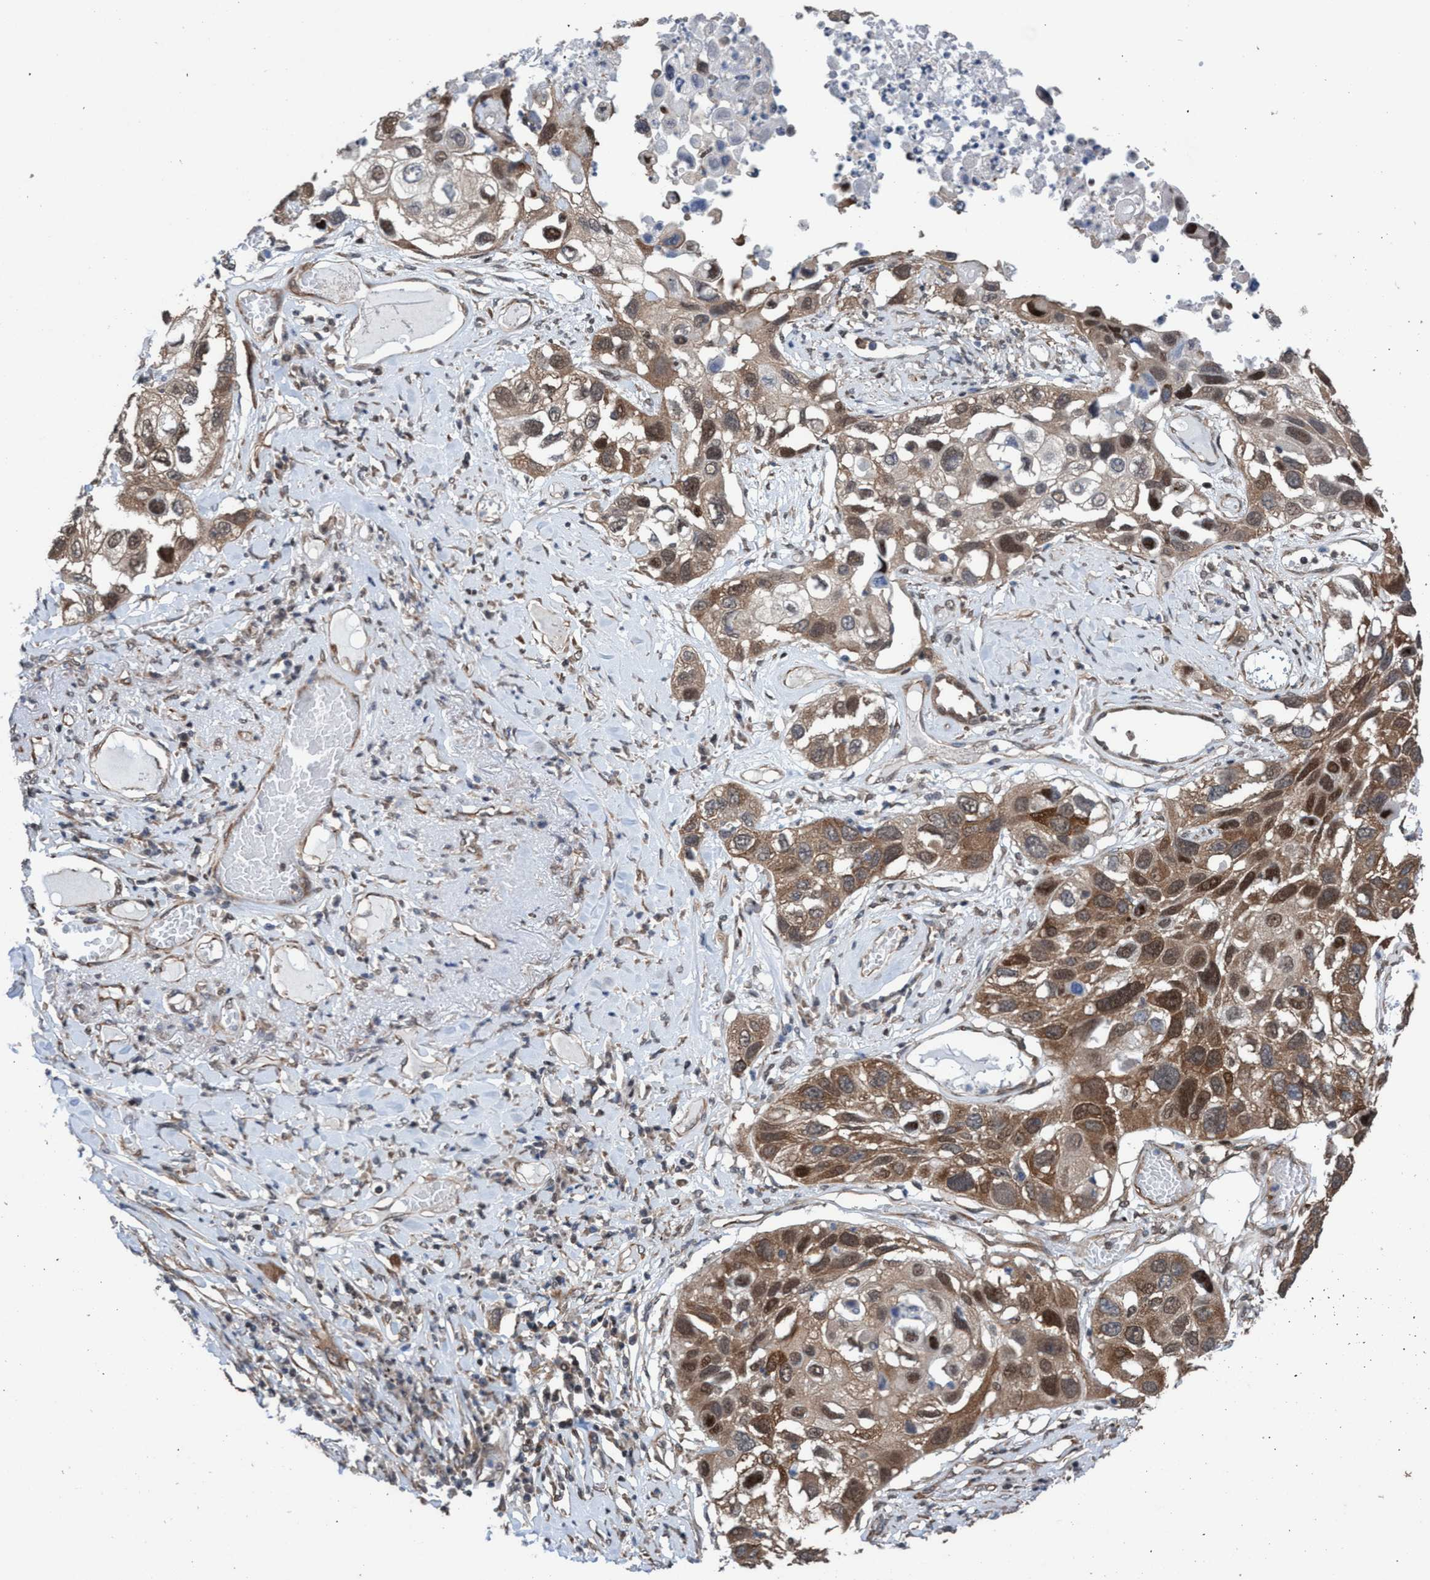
{"staining": {"intensity": "moderate", "quantity": ">75%", "location": "cytoplasmic/membranous,nuclear"}, "tissue": "lung cancer", "cell_type": "Tumor cells", "image_type": "cancer", "snomed": [{"axis": "morphology", "description": "Squamous cell carcinoma, NOS"}, {"axis": "topography", "description": "Lung"}], "caption": "This is a histology image of immunohistochemistry (IHC) staining of lung cancer, which shows moderate staining in the cytoplasmic/membranous and nuclear of tumor cells.", "gene": "METAP2", "patient": {"sex": "male", "age": 71}}